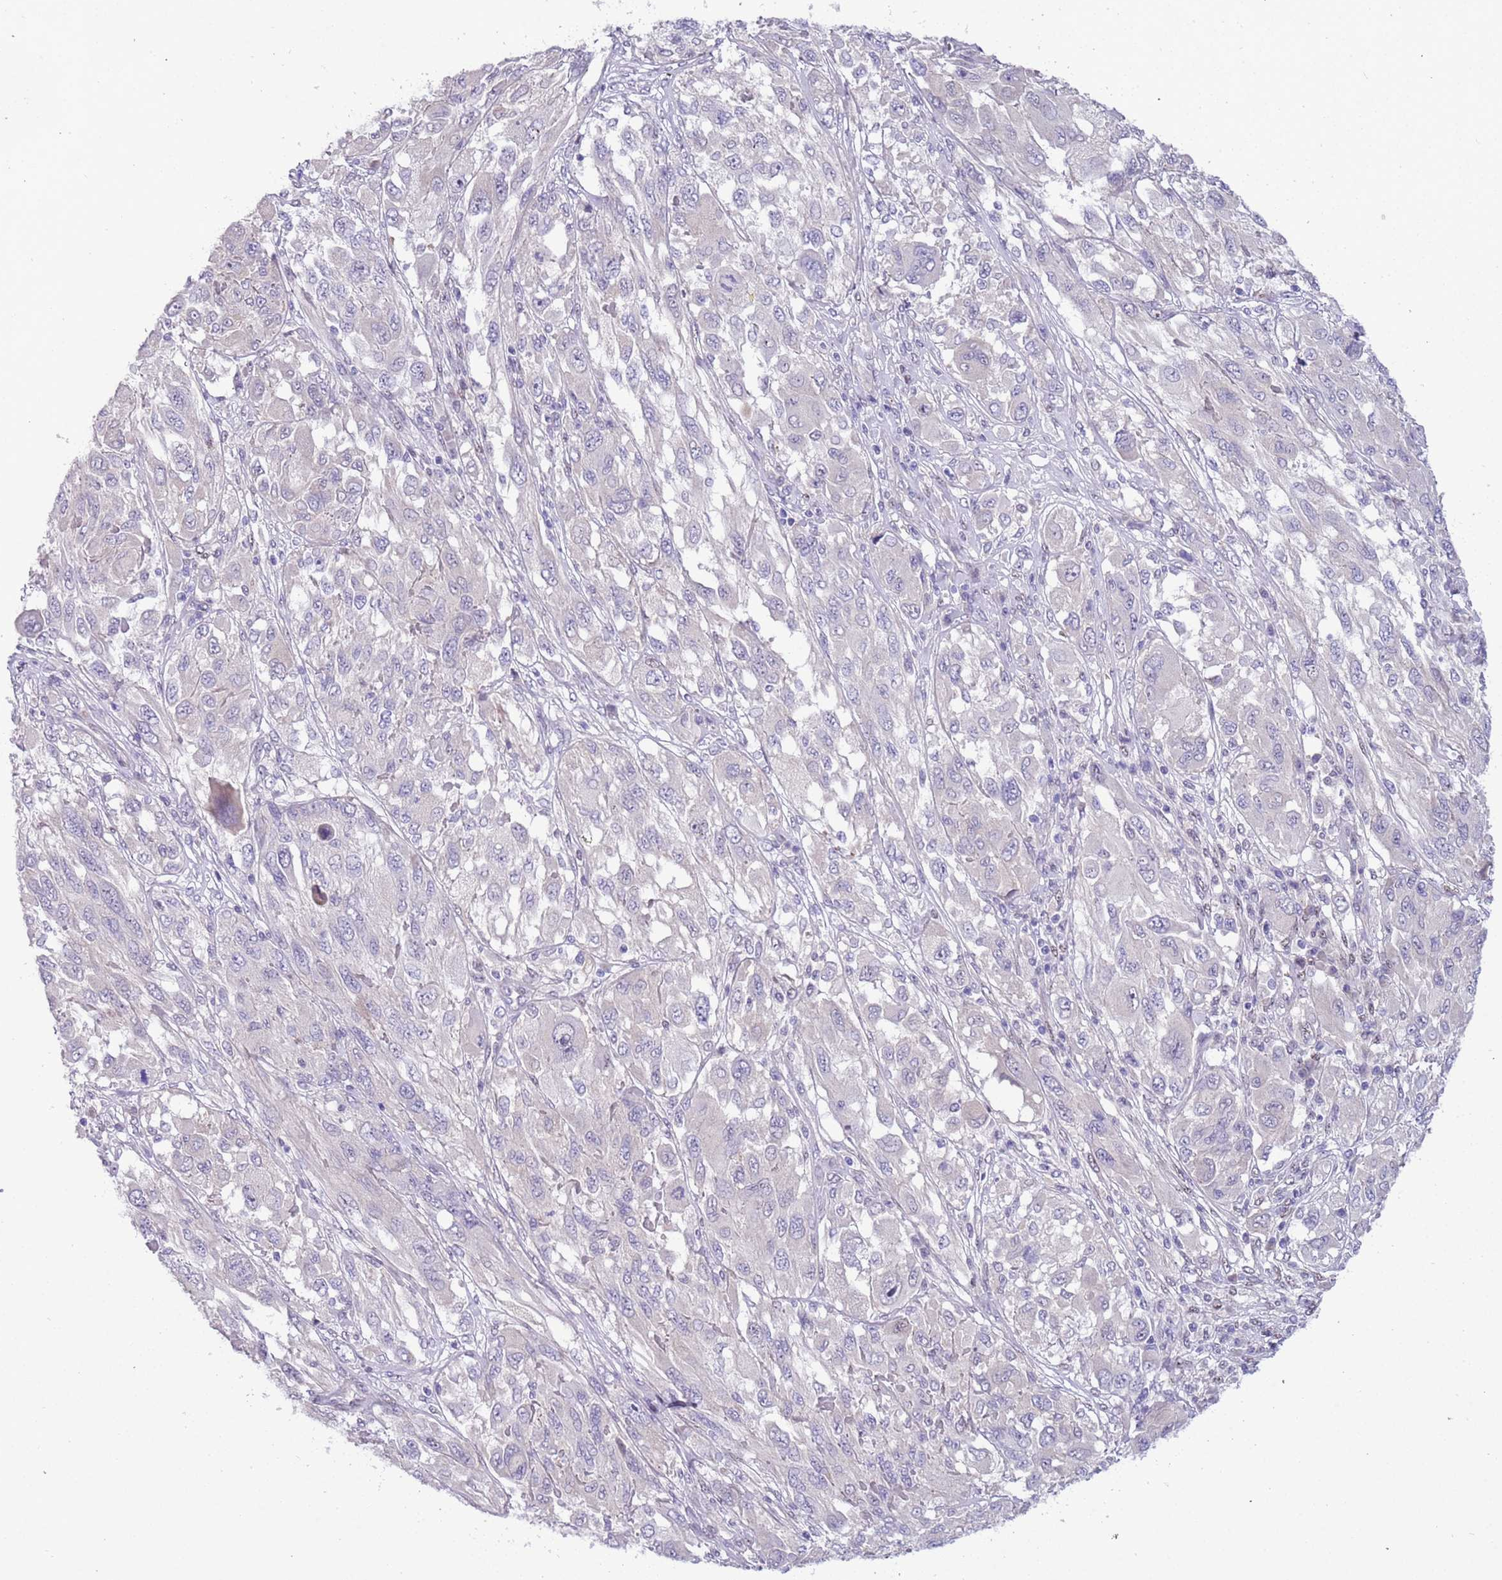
{"staining": {"intensity": "negative", "quantity": "none", "location": "none"}, "tissue": "melanoma", "cell_type": "Tumor cells", "image_type": "cancer", "snomed": [{"axis": "morphology", "description": "Malignant melanoma, NOS"}, {"axis": "topography", "description": "Skin"}], "caption": "An immunohistochemistry (IHC) histopathology image of melanoma is shown. There is no staining in tumor cells of melanoma. (Stains: DAB IHC with hematoxylin counter stain, Microscopy: brightfield microscopy at high magnification).", "gene": "PLEKHH1", "patient": {"sex": "female", "age": 91}}